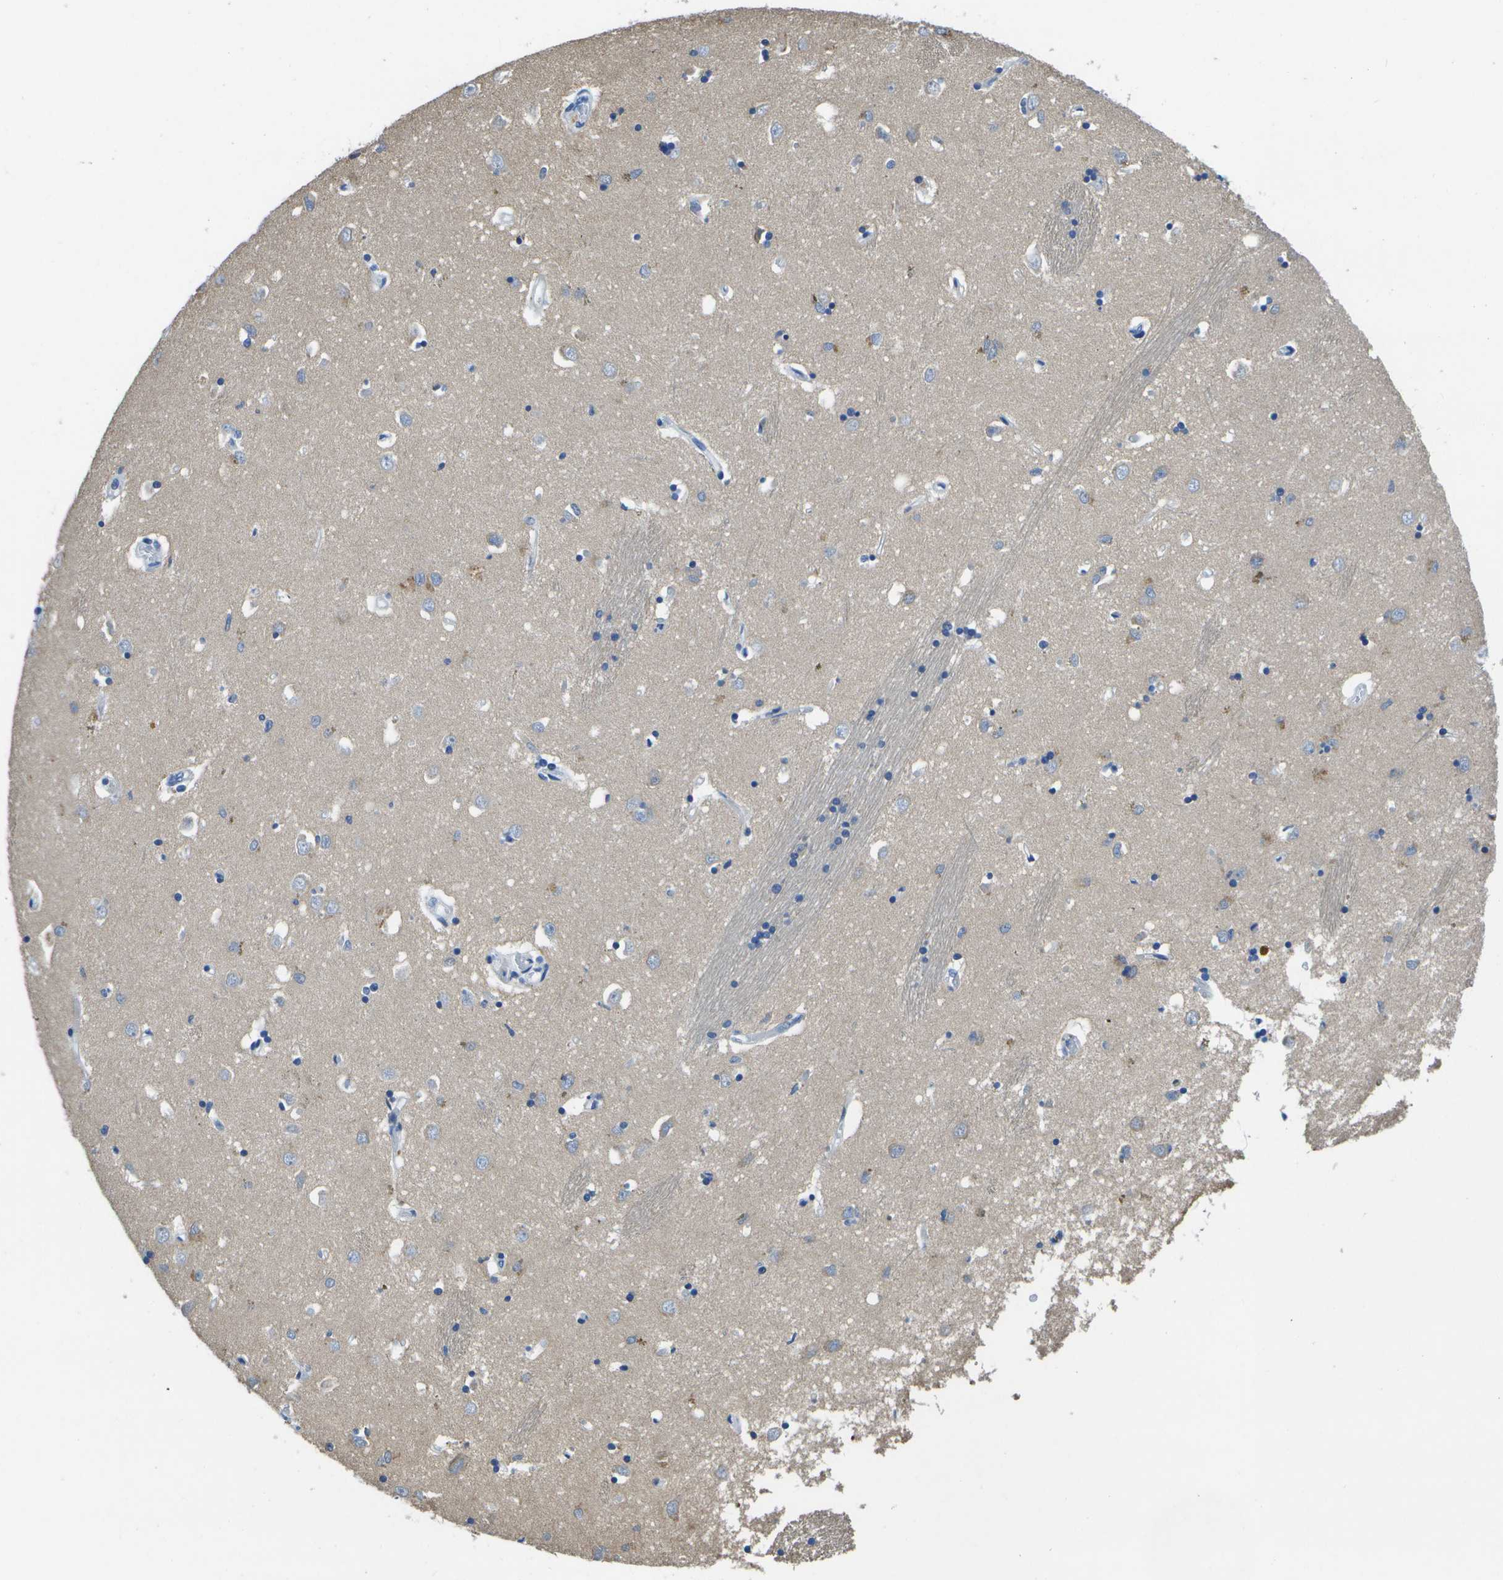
{"staining": {"intensity": "weak", "quantity": "<25%", "location": "cytoplasmic/membranous"}, "tissue": "caudate", "cell_type": "Glial cells", "image_type": "normal", "snomed": [{"axis": "morphology", "description": "Normal tissue, NOS"}, {"axis": "topography", "description": "Lateral ventricle wall"}], "caption": "Human caudate stained for a protein using immunohistochemistry (IHC) displays no expression in glial cells.", "gene": "DSE", "patient": {"sex": "female", "age": 19}}